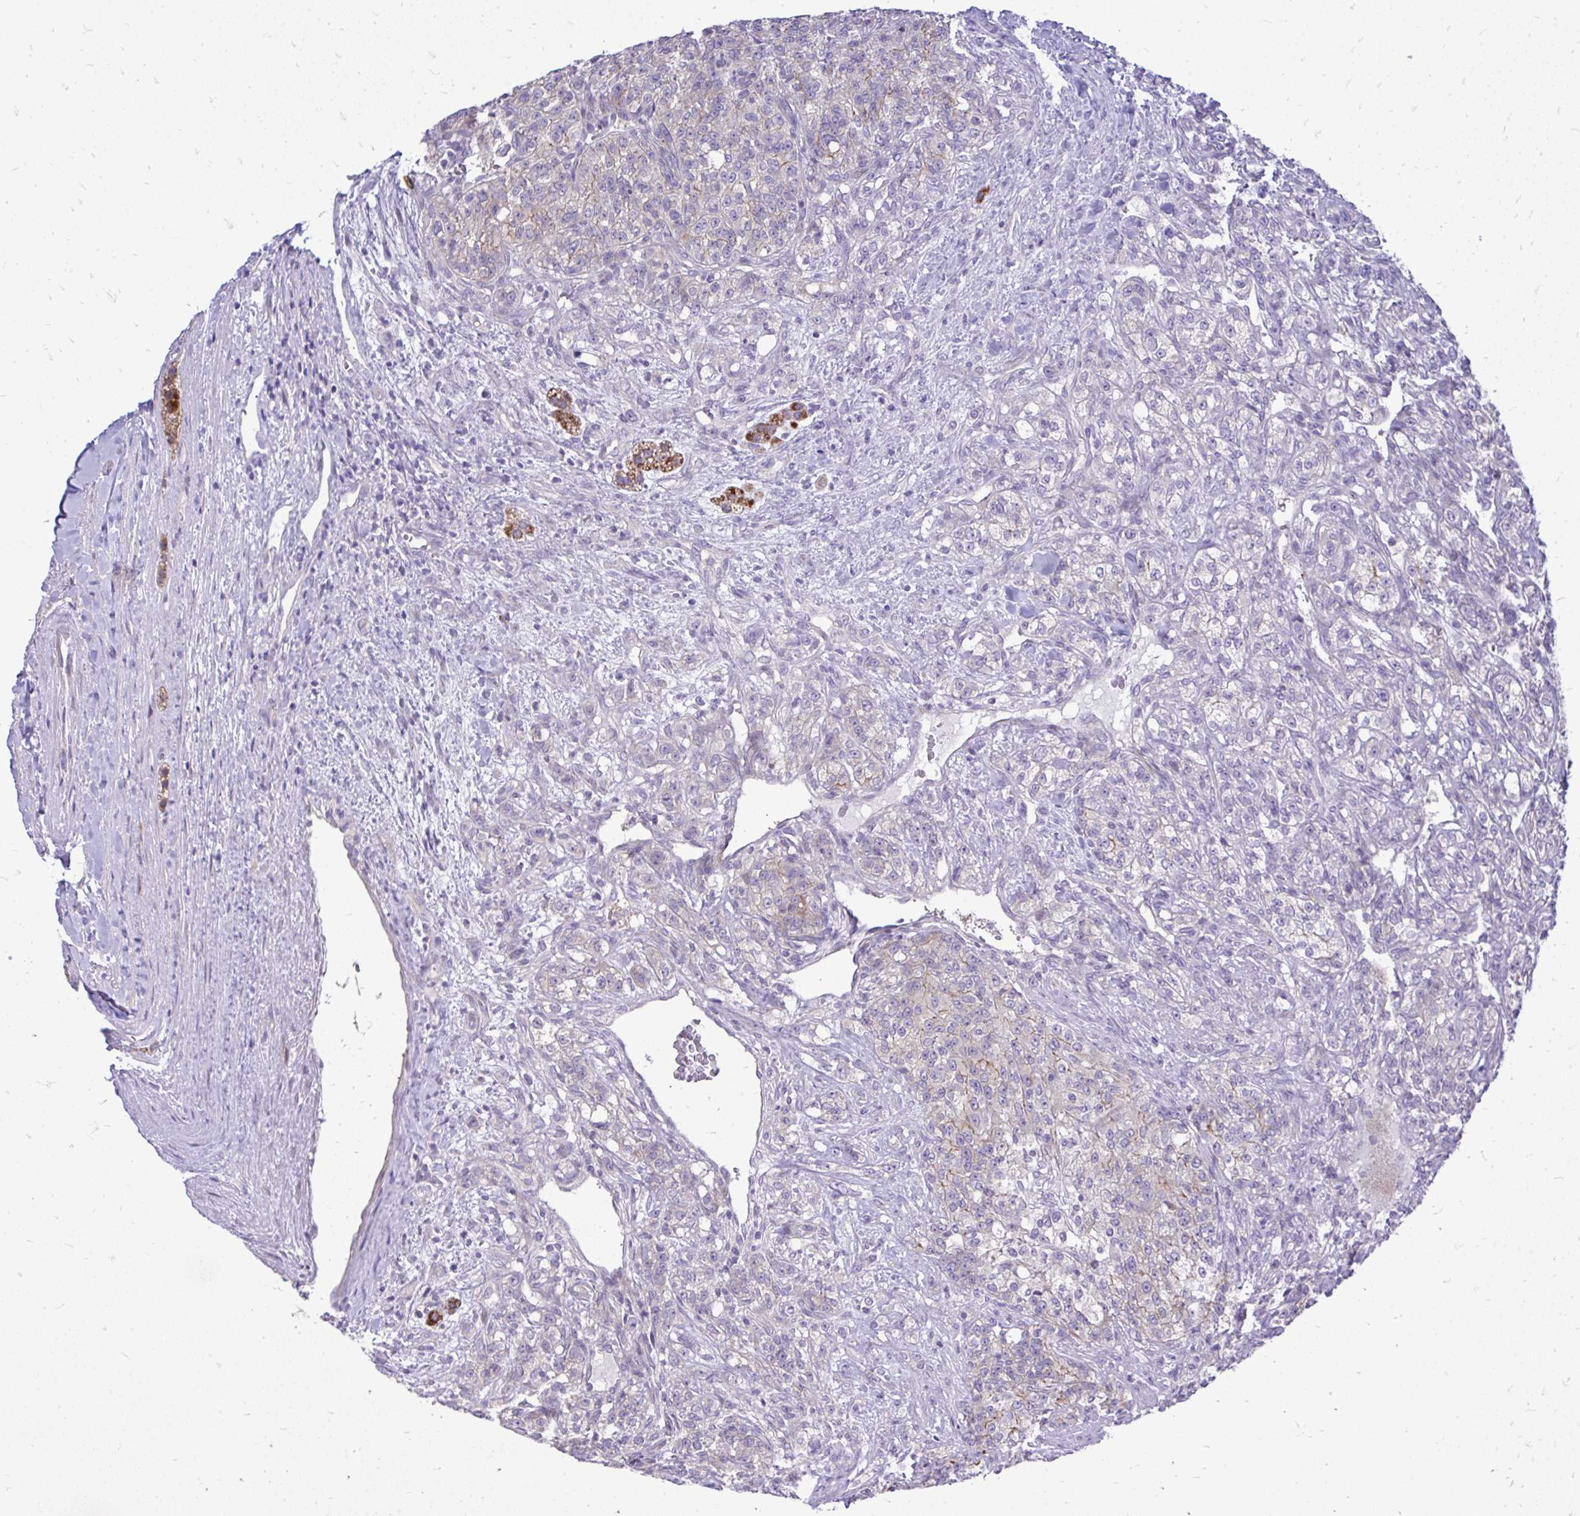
{"staining": {"intensity": "moderate", "quantity": "<25%", "location": "cytoplasmic/membranous"}, "tissue": "renal cancer", "cell_type": "Tumor cells", "image_type": "cancer", "snomed": [{"axis": "morphology", "description": "Adenocarcinoma, NOS"}, {"axis": "topography", "description": "Kidney"}], "caption": "Protein analysis of renal adenocarcinoma tissue demonstrates moderate cytoplasmic/membranous positivity in approximately <25% of tumor cells. The staining was performed using DAB (3,3'-diaminobenzidine) to visualize the protein expression in brown, while the nuclei were stained in blue with hematoxylin (Magnification: 20x).", "gene": "OR8D1", "patient": {"sex": "female", "age": 63}}